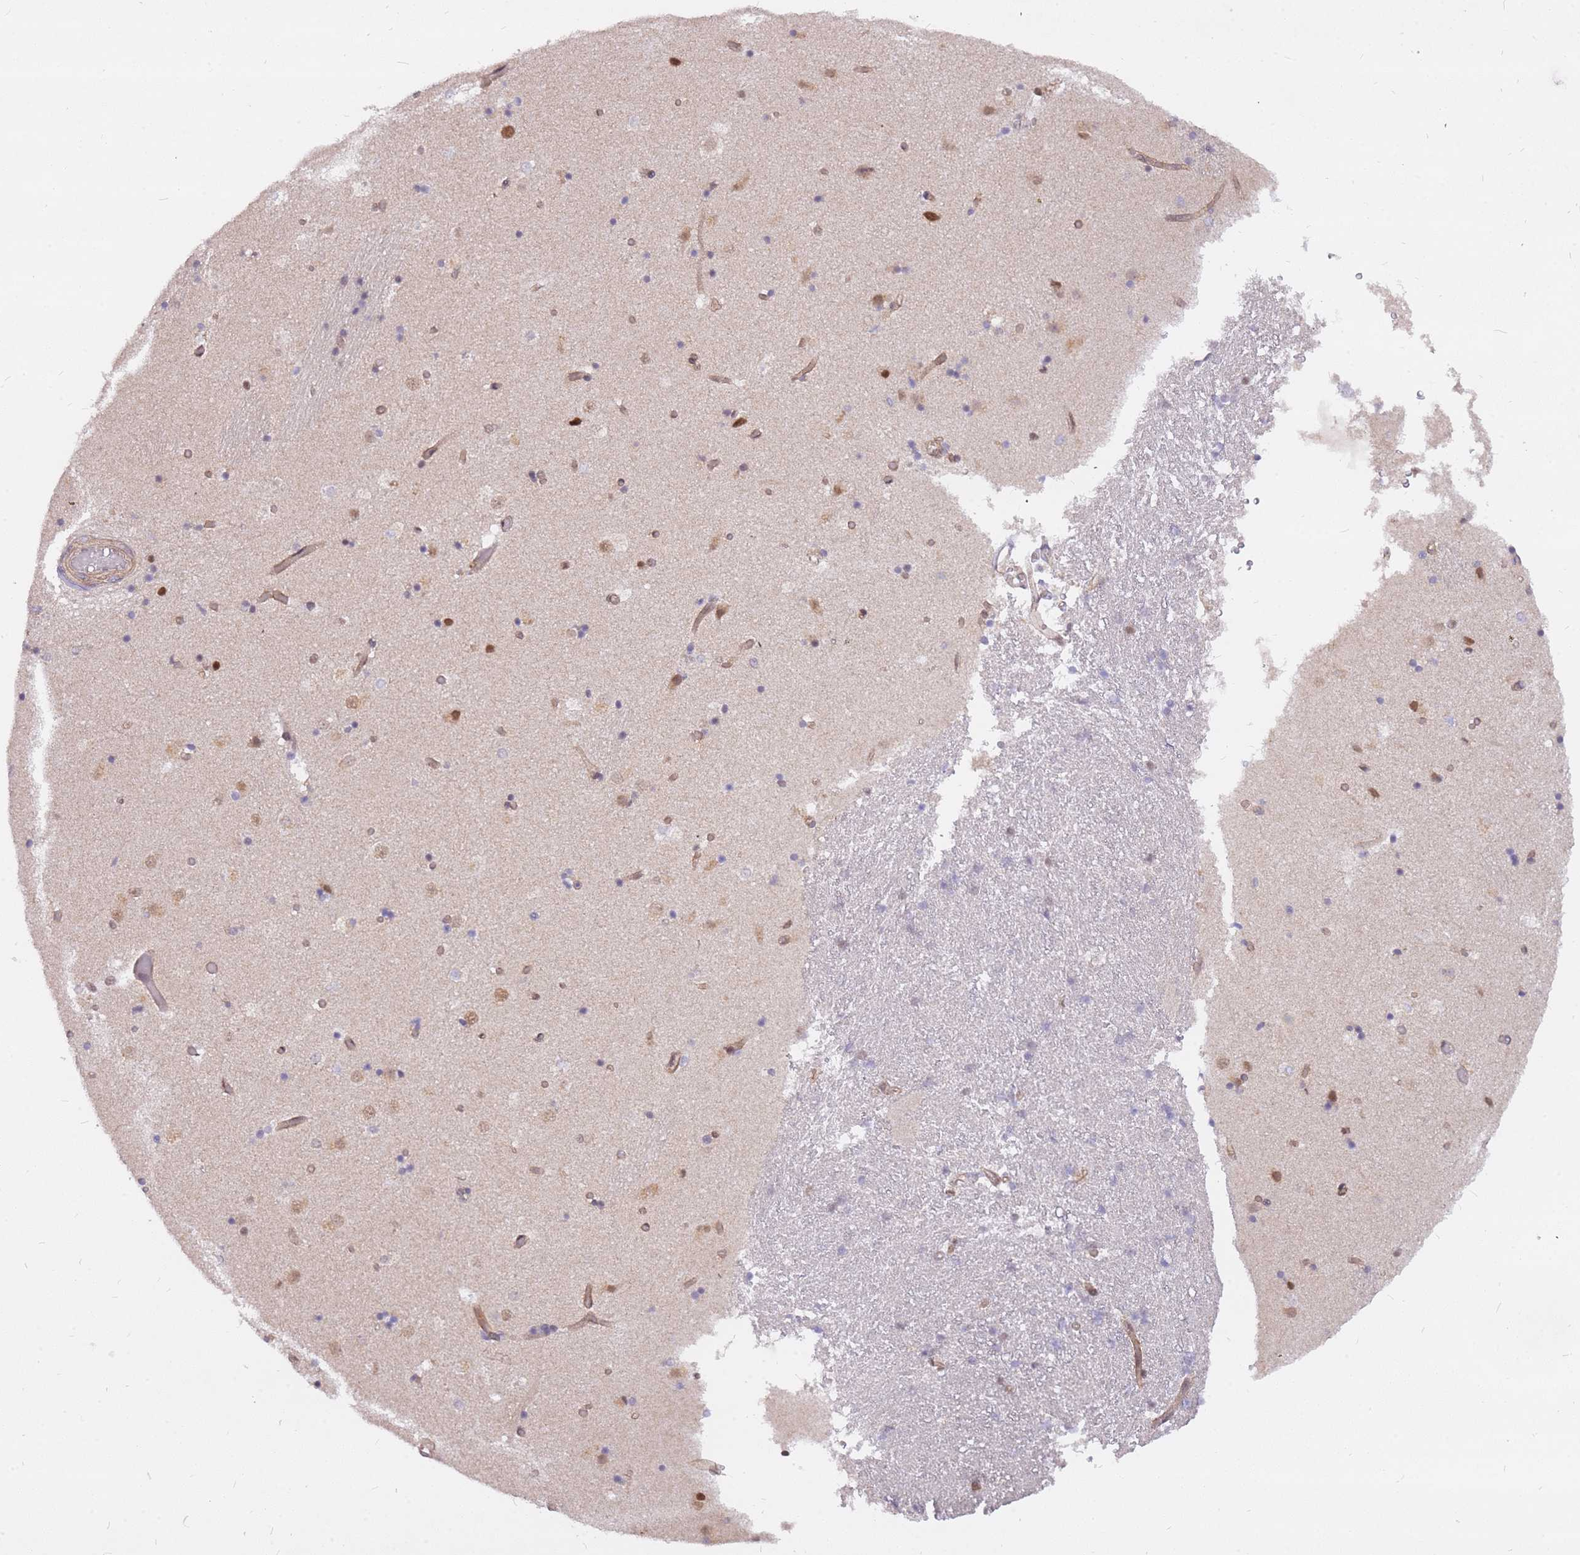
{"staining": {"intensity": "weak", "quantity": "<25%", "location": "cytoplasmic/membranous,nuclear"}, "tissue": "caudate", "cell_type": "Glial cells", "image_type": "normal", "snomed": [{"axis": "morphology", "description": "Normal tissue, NOS"}, {"axis": "topography", "description": "Lateral ventricle wall"}], "caption": "This is an immunohistochemistry image of normal caudate. There is no positivity in glial cells.", "gene": "TLE2", "patient": {"sex": "female", "age": 52}}